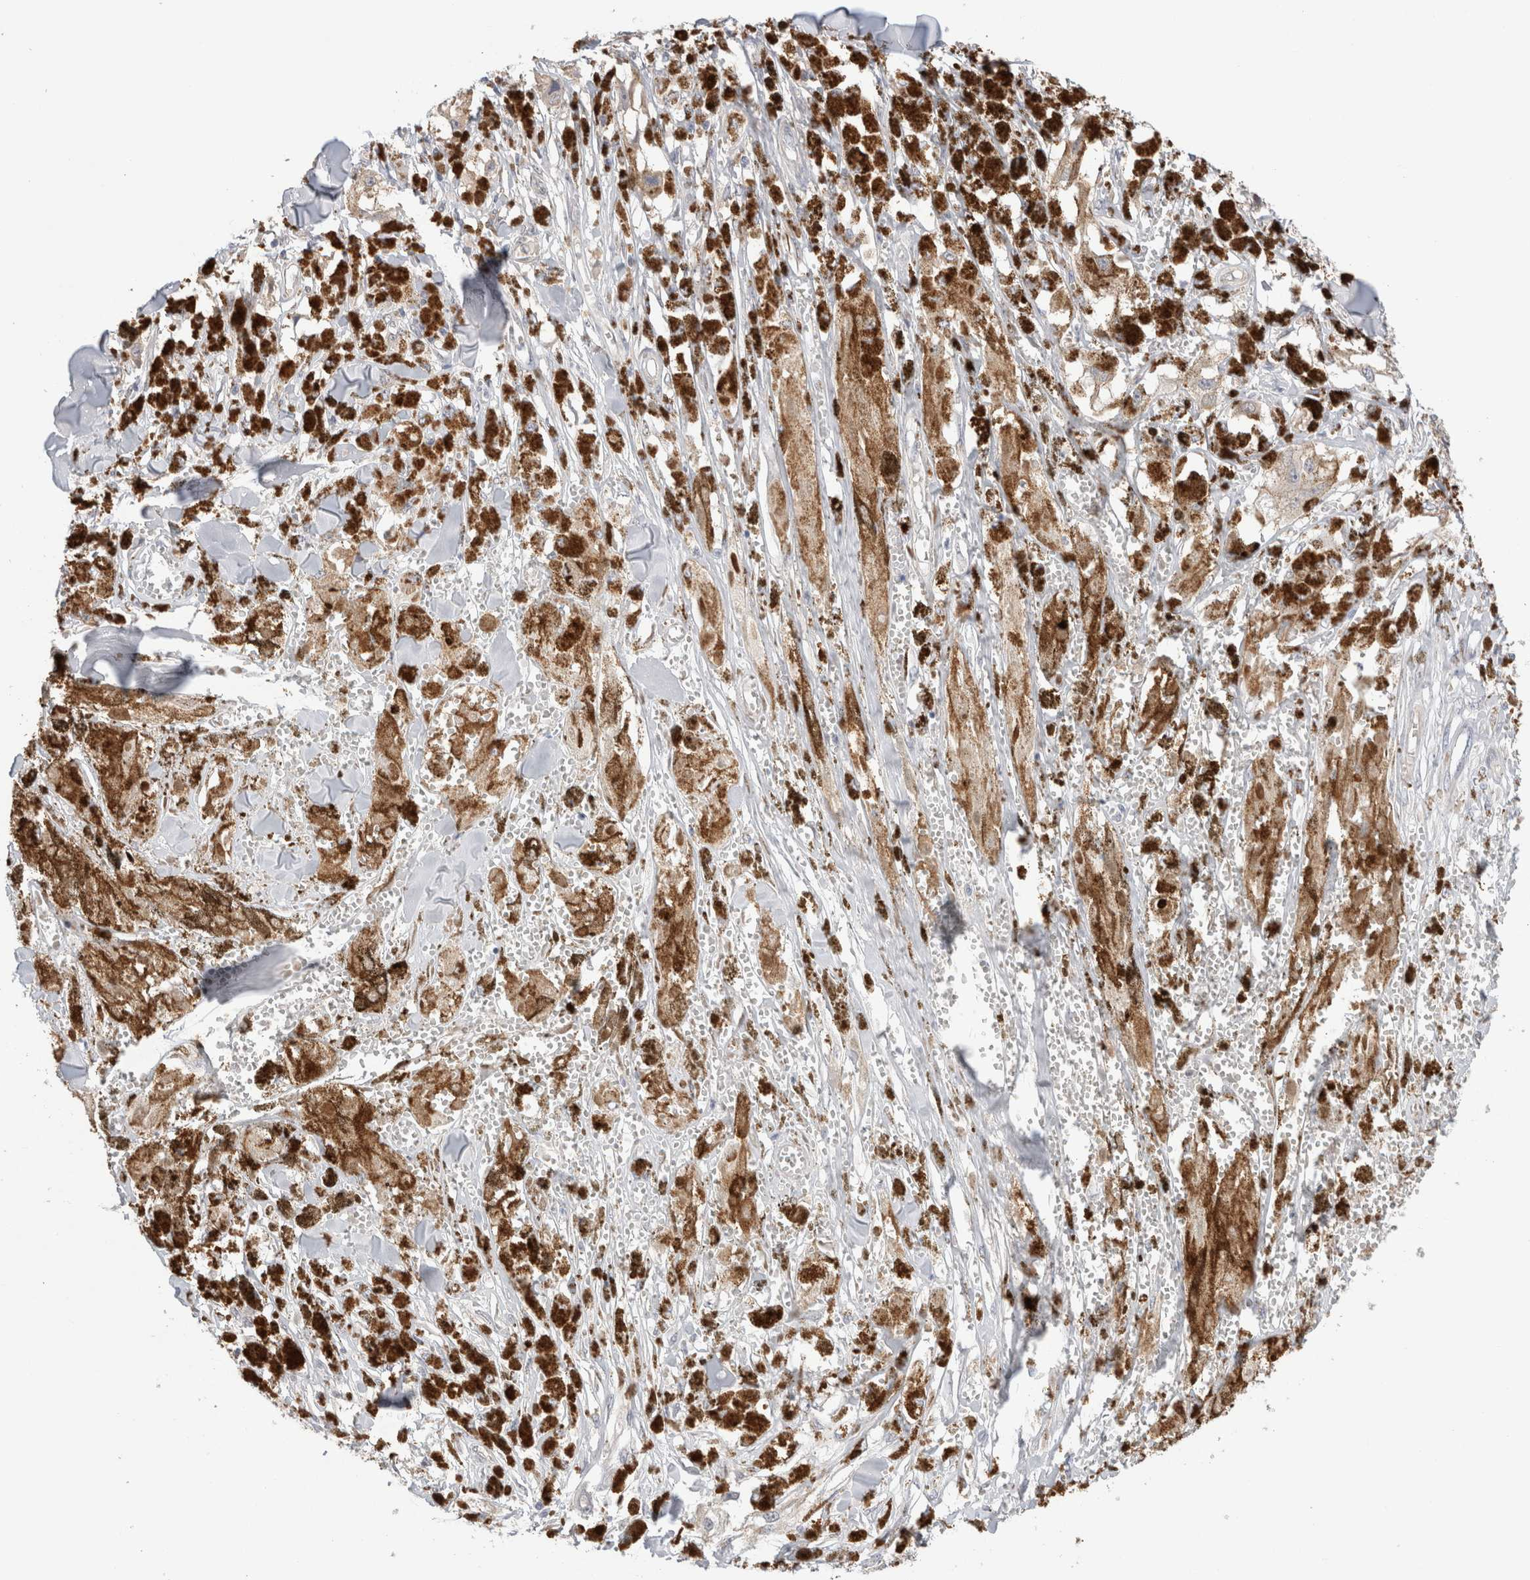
{"staining": {"intensity": "moderate", "quantity": ">75%", "location": "cytoplasmic/membranous"}, "tissue": "melanoma", "cell_type": "Tumor cells", "image_type": "cancer", "snomed": [{"axis": "morphology", "description": "Malignant melanoma, NOS"}, {"axis": "topography", "description": "Skin"}], "caption": "Protein staining of melanoma tissue displays moderate cytoplasmic/membranous positivity in approximately >75% of tumor cells.", "gene": "NDOR1", "patient": {"sex": "male", "age": 88}}